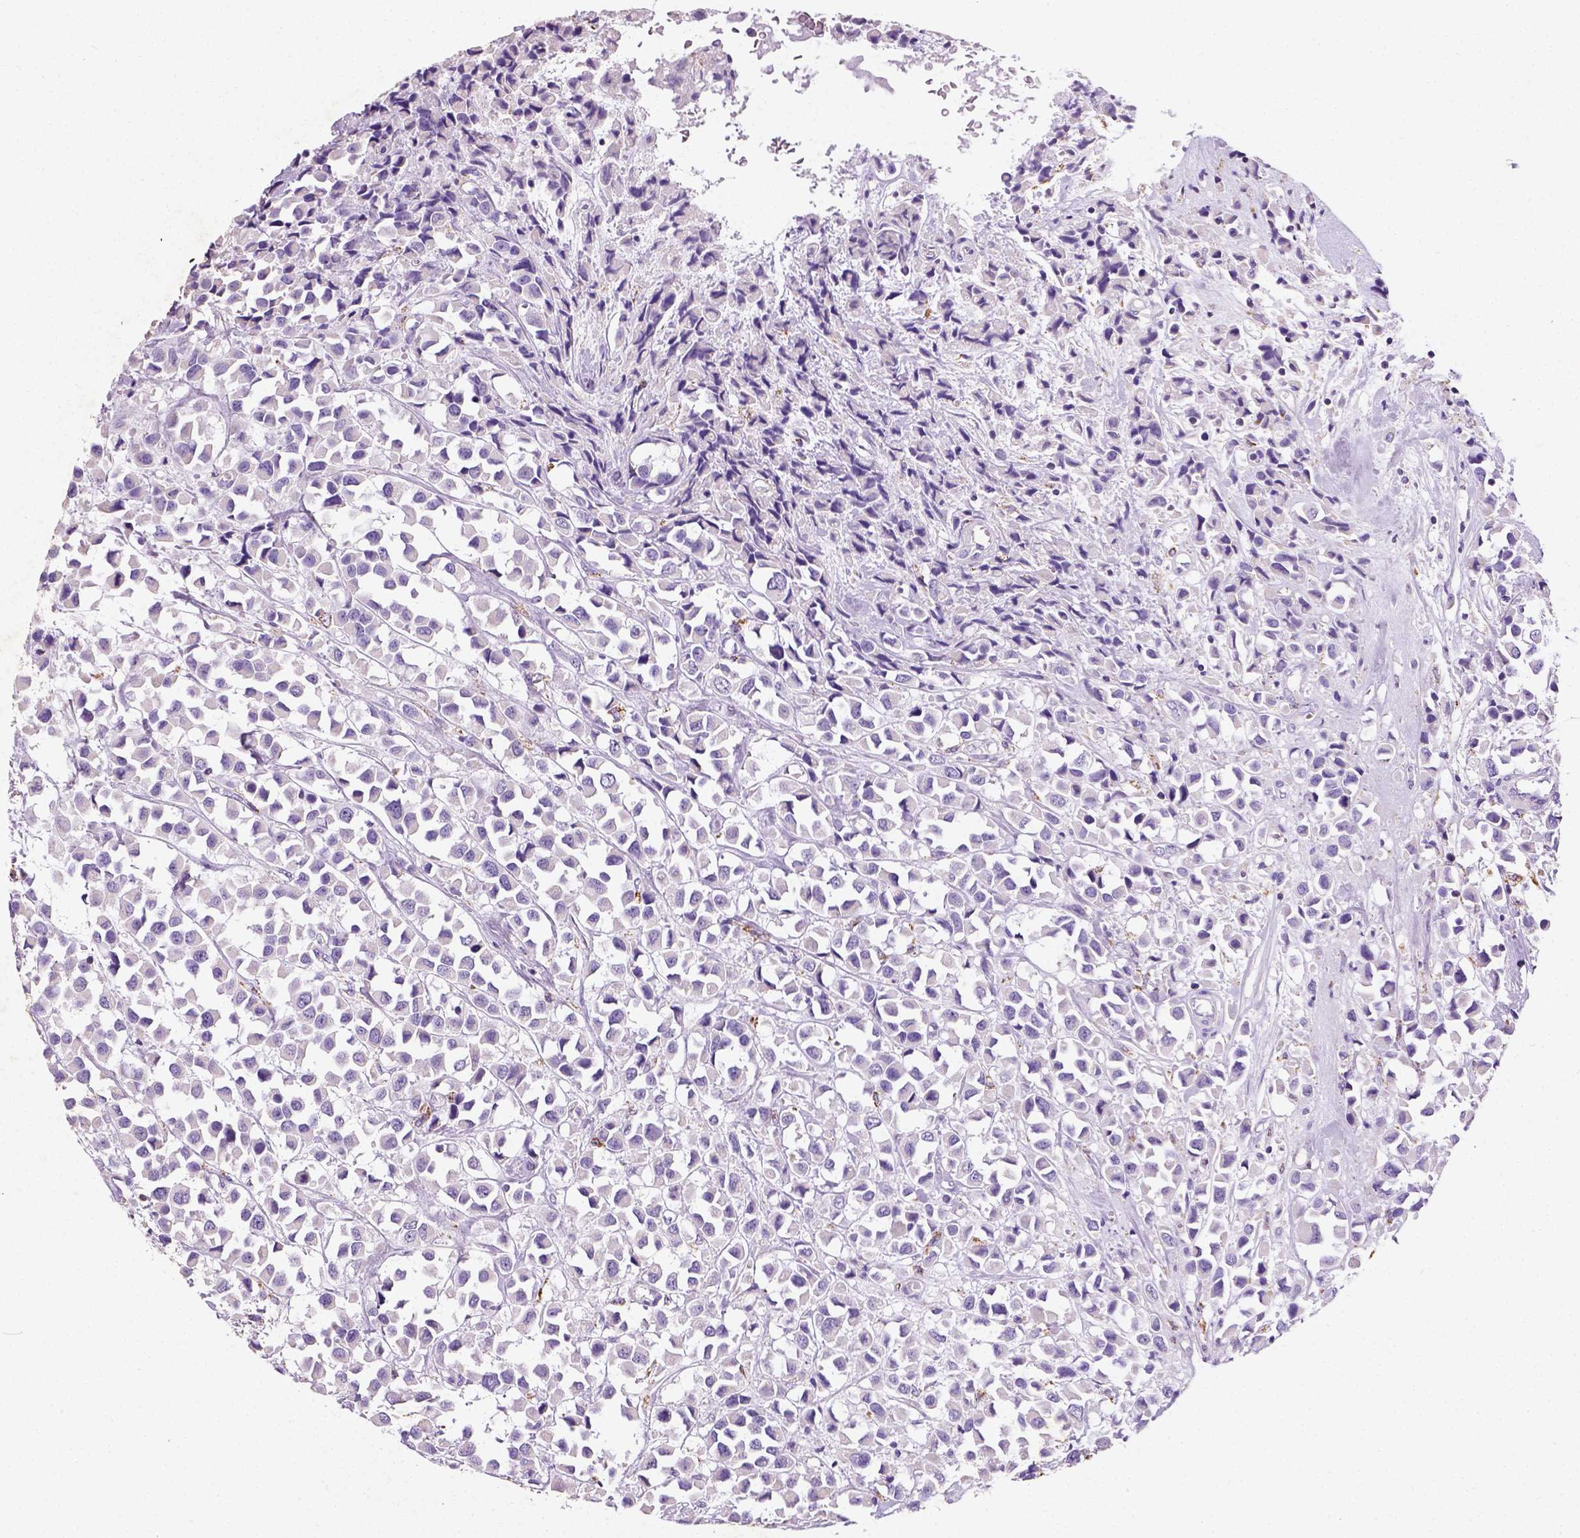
{"staining": {"intensity": "negative", "quantity": "none", "location": "none"}, "tissue": "breast cancer", "cell_type": "Tumor cells", "image_type": "cancer", "snomed": [{"axis": "morphology", "description": "Duct carcinoma"}, {"axis": "topography", "description": "Breast"}], "caption": "Intraductal carcinoma (breast) was stained to show a protein in brown. There is no significant expression in tumor cells.", "gene": "CHODL", "patient": {"sex": "female", "age": 61}}